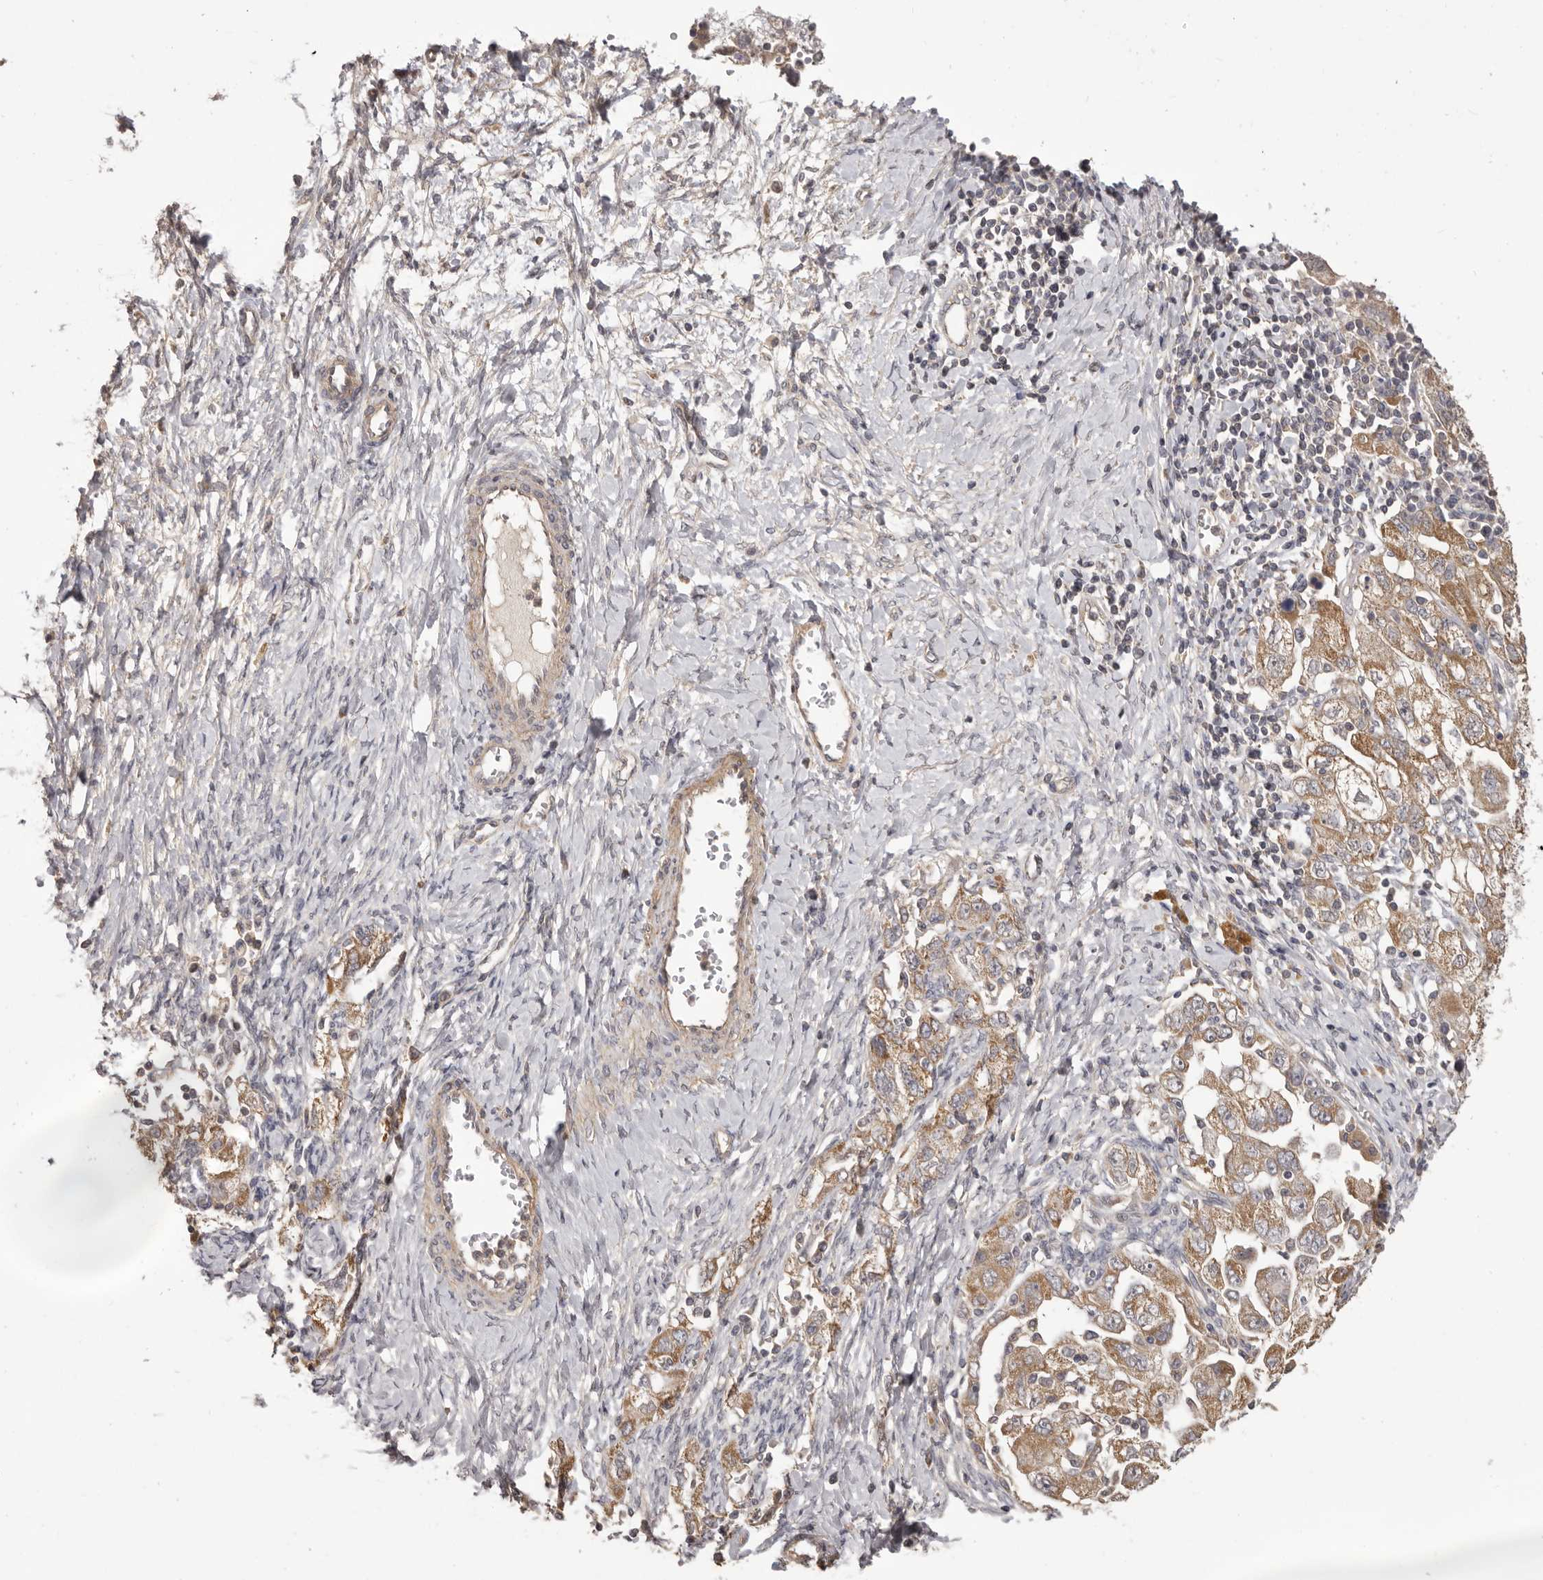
{"staining": {"intensity": "moderate", "quantity": ">75%", "location": "cytoplasmic/membranous"}, "tissue": "ovarian cancer", "cell_type": "Tumor cells", "image_type": "cancer", "snomed": [{"axis": "morphology", "description": "Carcinoma, NOS"}, {"axis": "morphology", "description": "Cystadenocarcinoma, serous, NOS"}, {"axis": "topography", "description": "Ovary"}], "caption": "Ovarian carcinoma stained with a brown dye demonstrates moderate cytoplasmic/membranous positive positivity in about >75% of tumor cells.", "gene": "HRH1", "patient": {"sex": "female", "age": 69}}